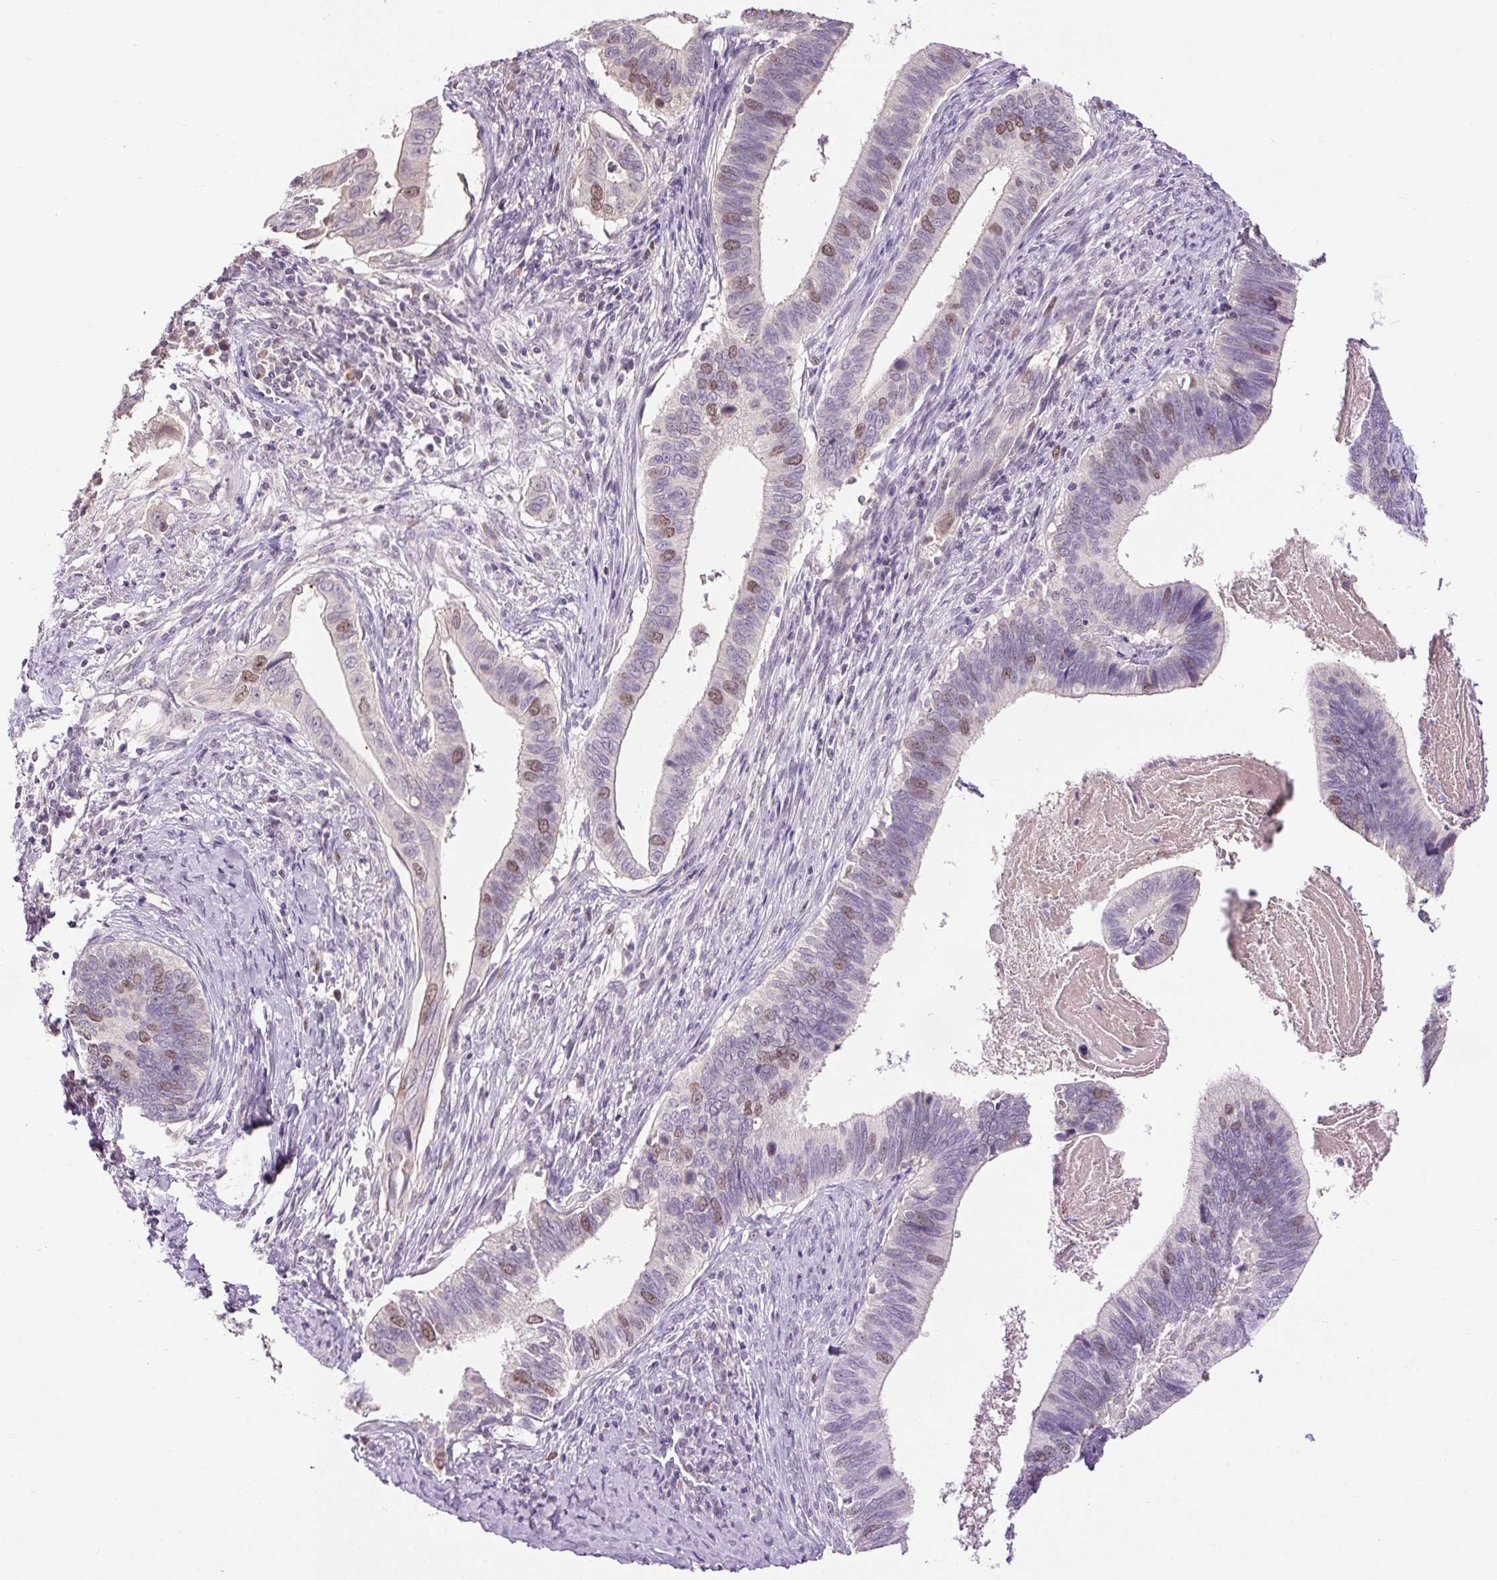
{"staining": {"intensity": "moderate", "quantity": "25%-75%", "location": "nuclear"}, "tissue": "cervical cancer", "cell_type": "Tumor cells", "image_type": "cancer", "snomed": [{"axis": "morphology", "description": "Adenocarcinoma, NOS"}, {"axis": "topography", "description": "Cervix"}], "caption": "Tumor cells demonstrate moderate nuclear expression in about 25%-75% of cells in cervical adenocarcinoma.", "gene": "RACGAP1", "patient": {"sex": "female", "age": 42}}